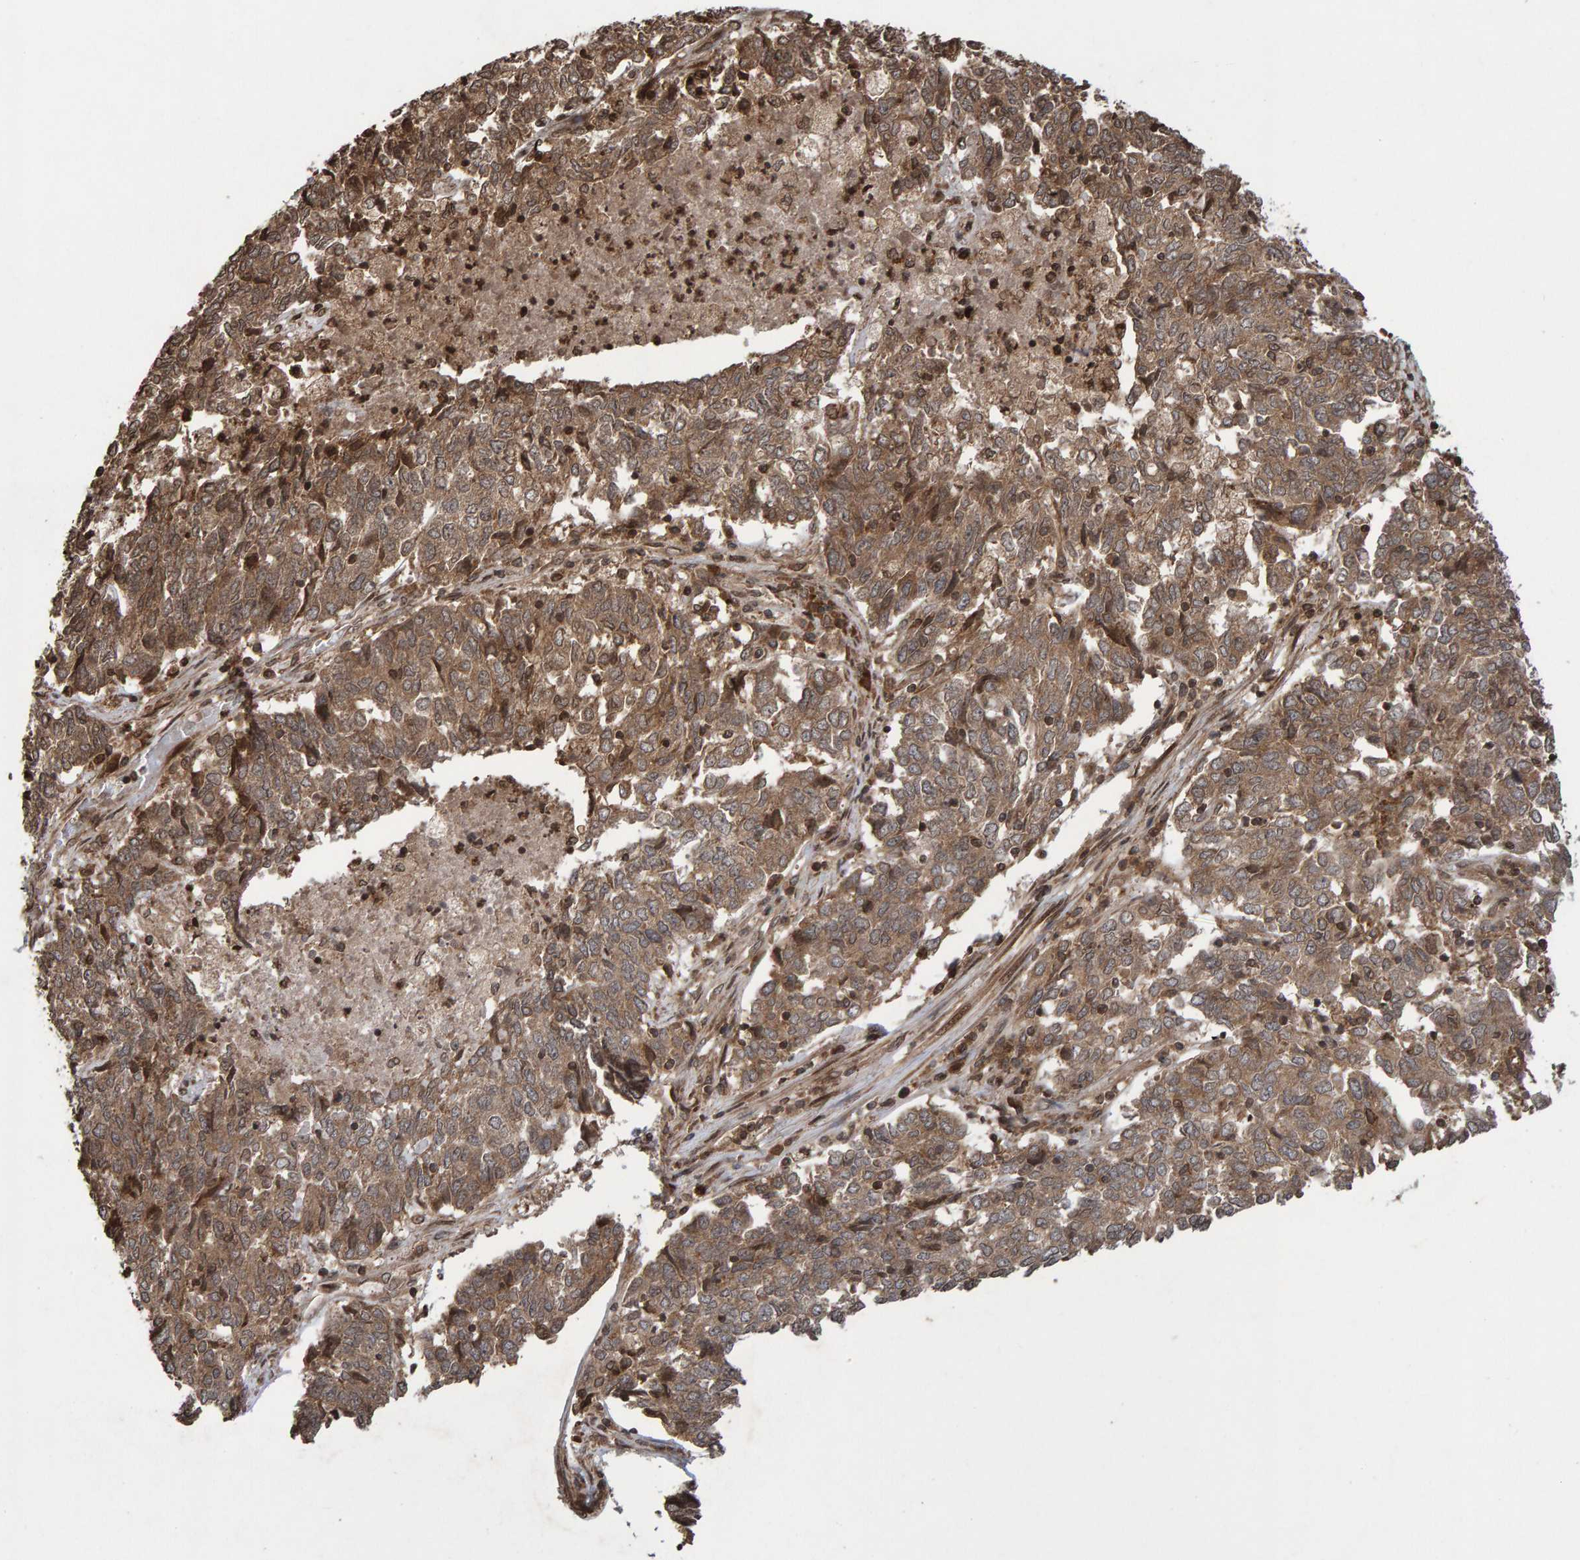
{"staining": {"intensity": "moderate", "quantity": ">75%", "location": "cytoplasmic/membranous"}, "tissue": "endometrial cancer", "cell_type": "Tumor cells", "image_type": "cancer", "snomed": [{"axis": "morphology", "description": "Adenocarcinoma, NOS"}, {"axis": "topography", "description": "Endometrium"}], "caption": "A high-resolution photomicrograph shows IHC staining of endometrial adenocarcinoma, which exhibits moderate cytoplasmic/membranous positivity in approximately >75% of tumor cells. (brown staining indicates protein expression, while blue staining denotes nuclei).", "gene": "GAB2", "patient": {"sex": "female", "age": 80}}